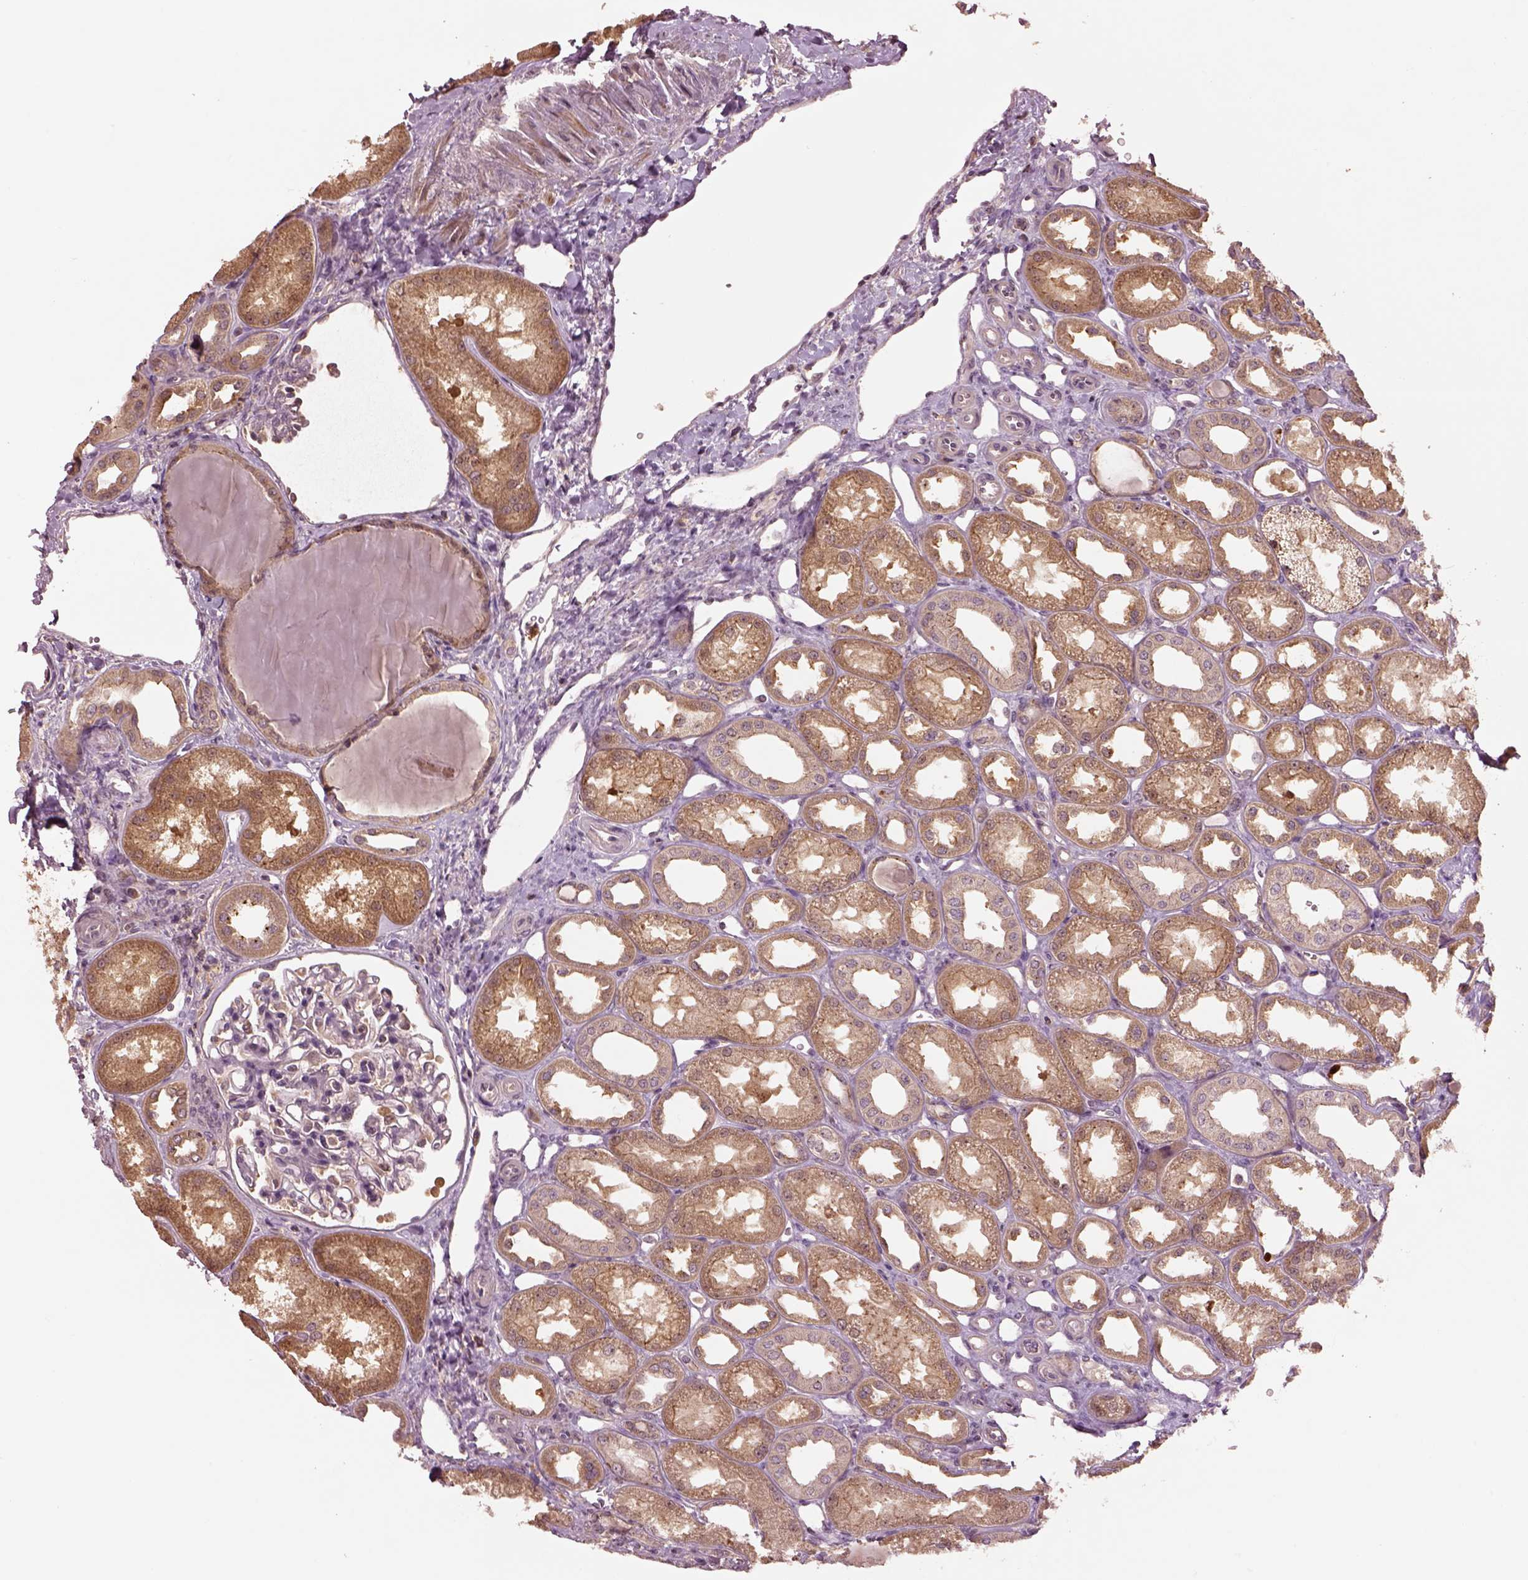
{"staining": {"intensity": "negative", "quantity": "none", "location": "none"}, "tissue": "kidney", "cell_type": "Cells in glomeruli", "image_type": "normal", "snomed": [{"axis": "morphology", "description": "Normal tissue, NOS"}, {"axis": "topography", "description": "Kidney"}], "caption": "This is a photomicrograph of immunohistochemistry (IHC) staining of benign kidney, which shows no staining in cells in glomeruli. The staining is performed using DAB brown chromogen with nuclei counter-stained in using hematoxylin.", "gene": "MTHFS", "patient": {"sex": "male", "age": 61}}